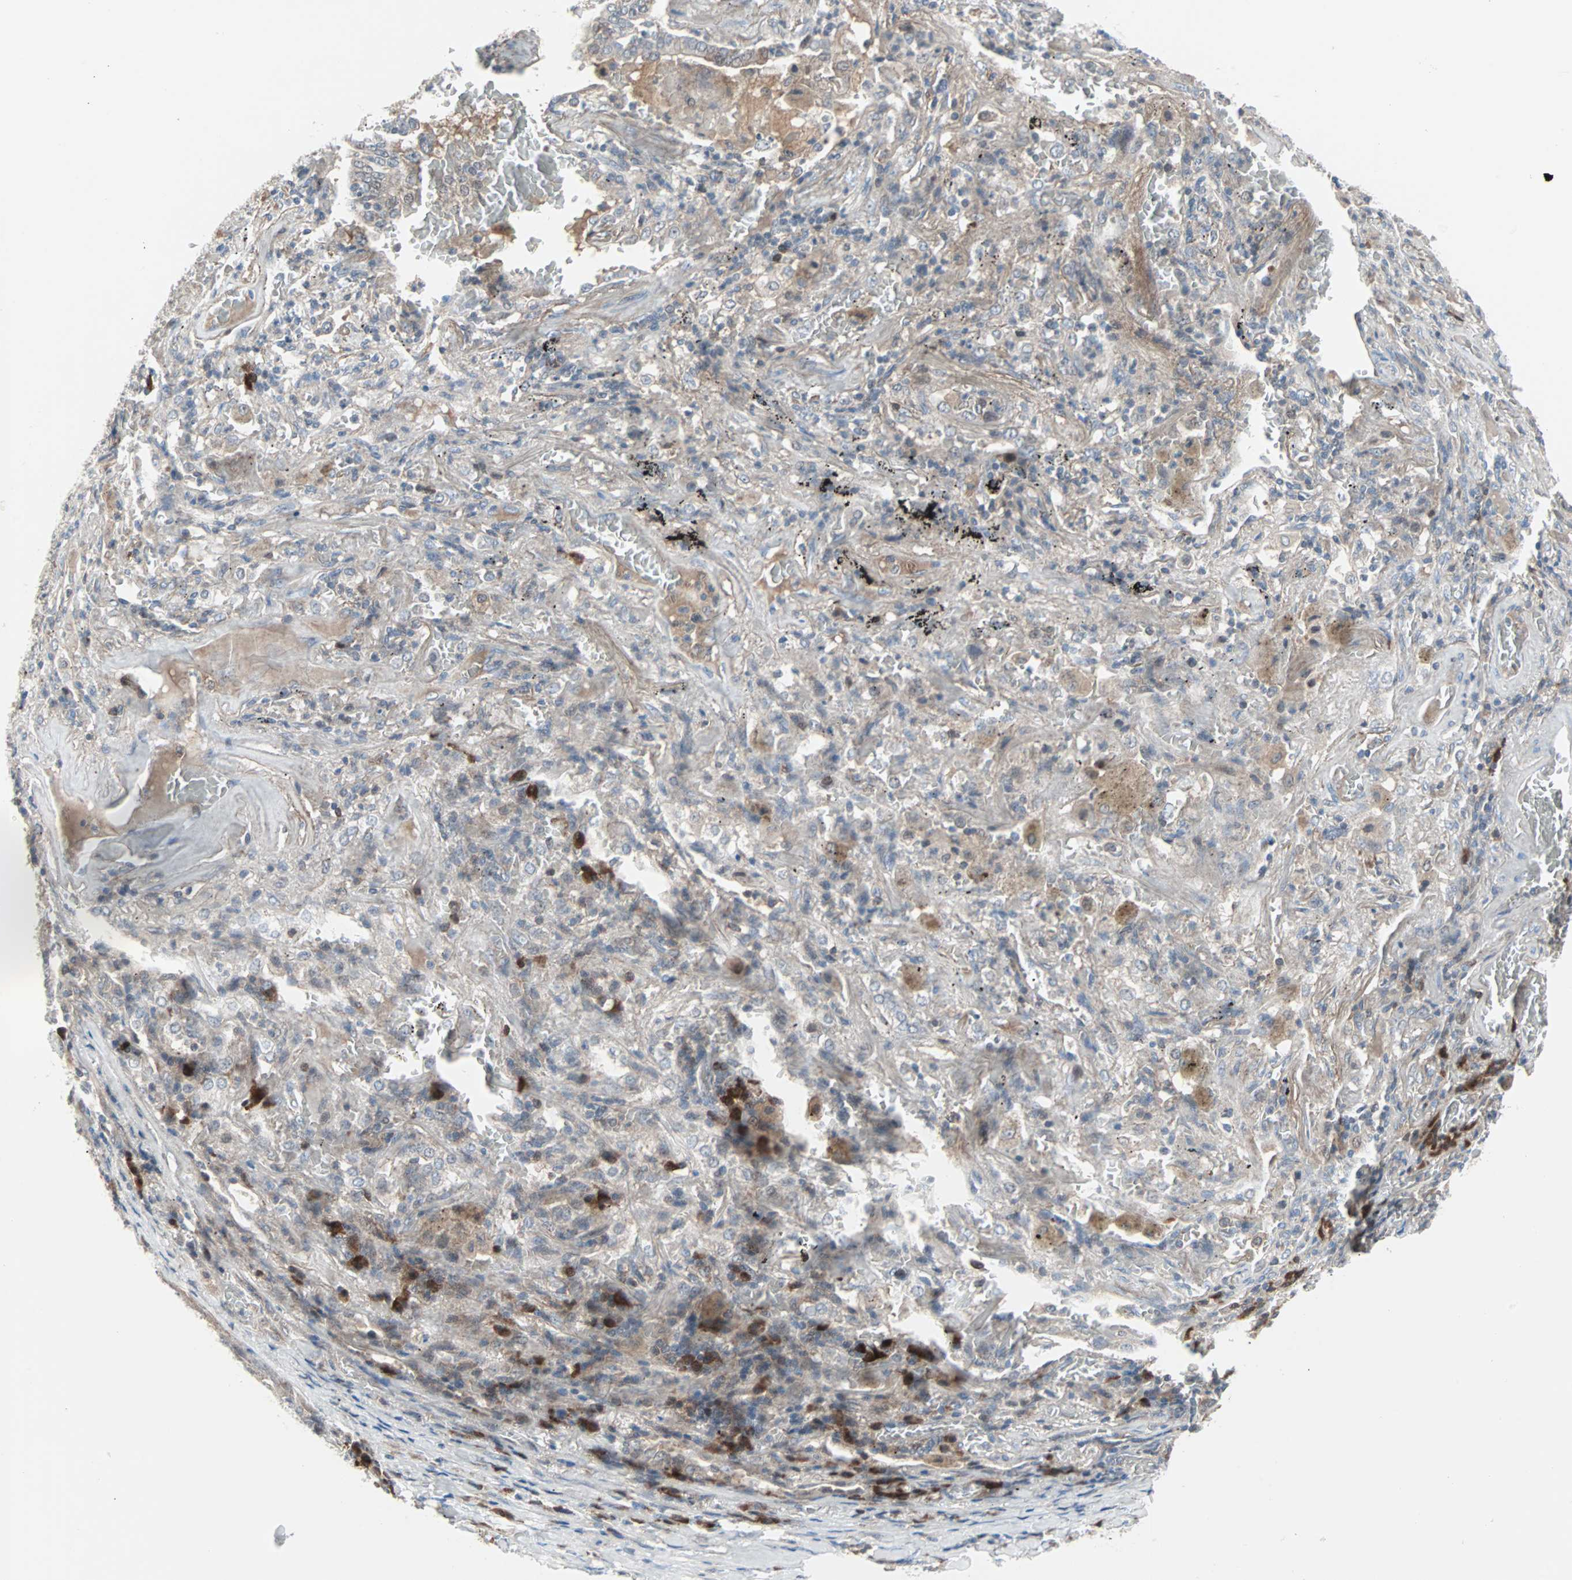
{"staining": {"intensity": "negative", "quantity": "none", "location": "none"}, "tissue": "lung cancer", "cell_type": "Tumor cells", "image_type": "cancer", "snomed": [{"axis": "morphology", "description": "Squamous cell carcinoma, NOS"}, {"axis": "topography", "description": "Lung"}], "caption": "Tumor cells are negative for protein expression in human lung cancer. The staining is performed using DAB brown chromogen with nuclei counter-stained in using hematoxylin.", "gene": "CASP3", "patient": {"sex": "male", "age": 57}}